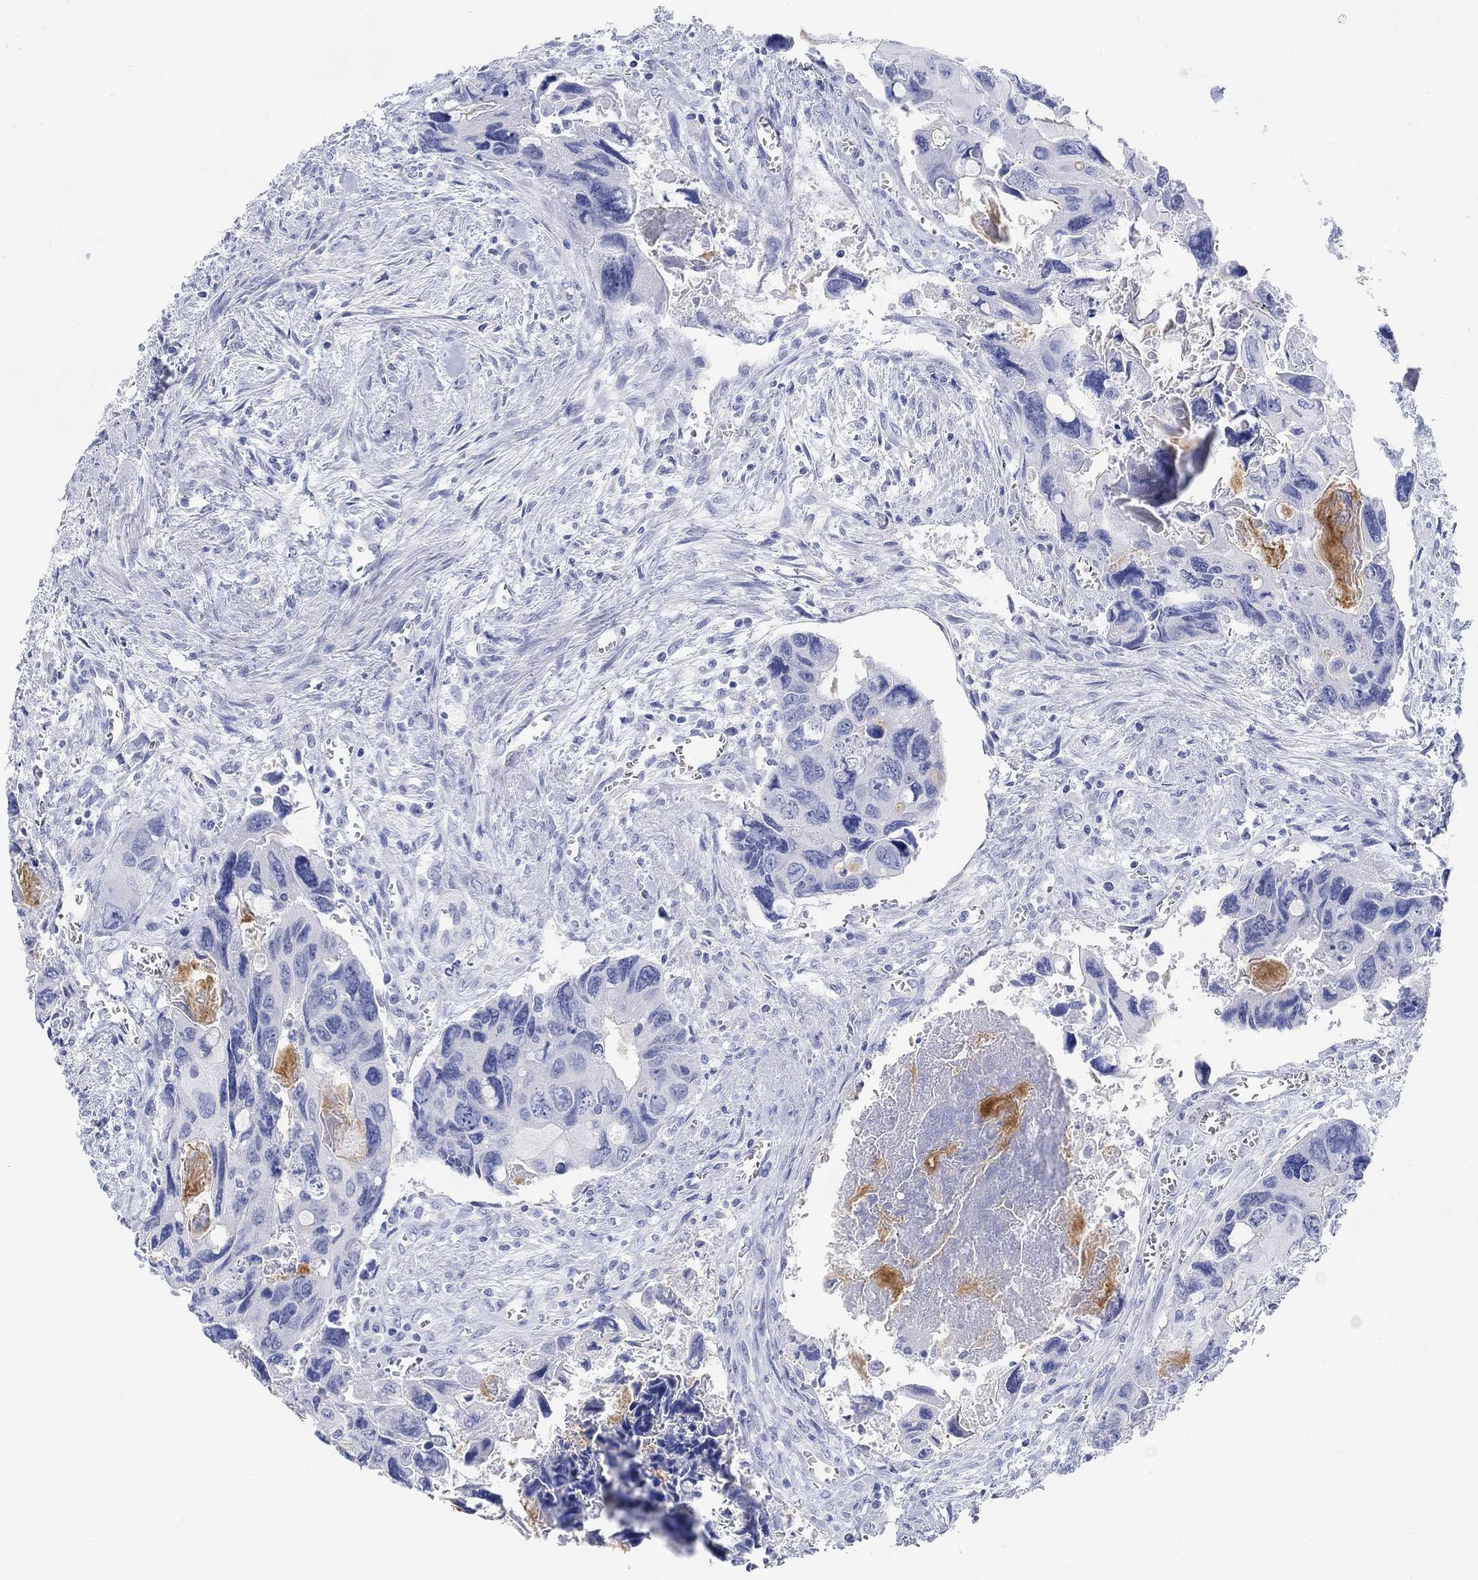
{"staining": {"intensity": "negative", "quantity": "none", "location": "none"}, "tissue": "colorectal cancer", "cell_type": "Tumor cells", "image_type": "cancer", "snomed": [{"axis": "morphology", "description": "Adenocarcinoma, NOS"}, {"axis": "topography", "description": "Rectum"}], "caption": "Micrograph shows no protein expression in tumor cells of colorectal adenocarcinoma tissue.", "gene": "XIRP2", "patient": {"sex": "male", "age": 62}}